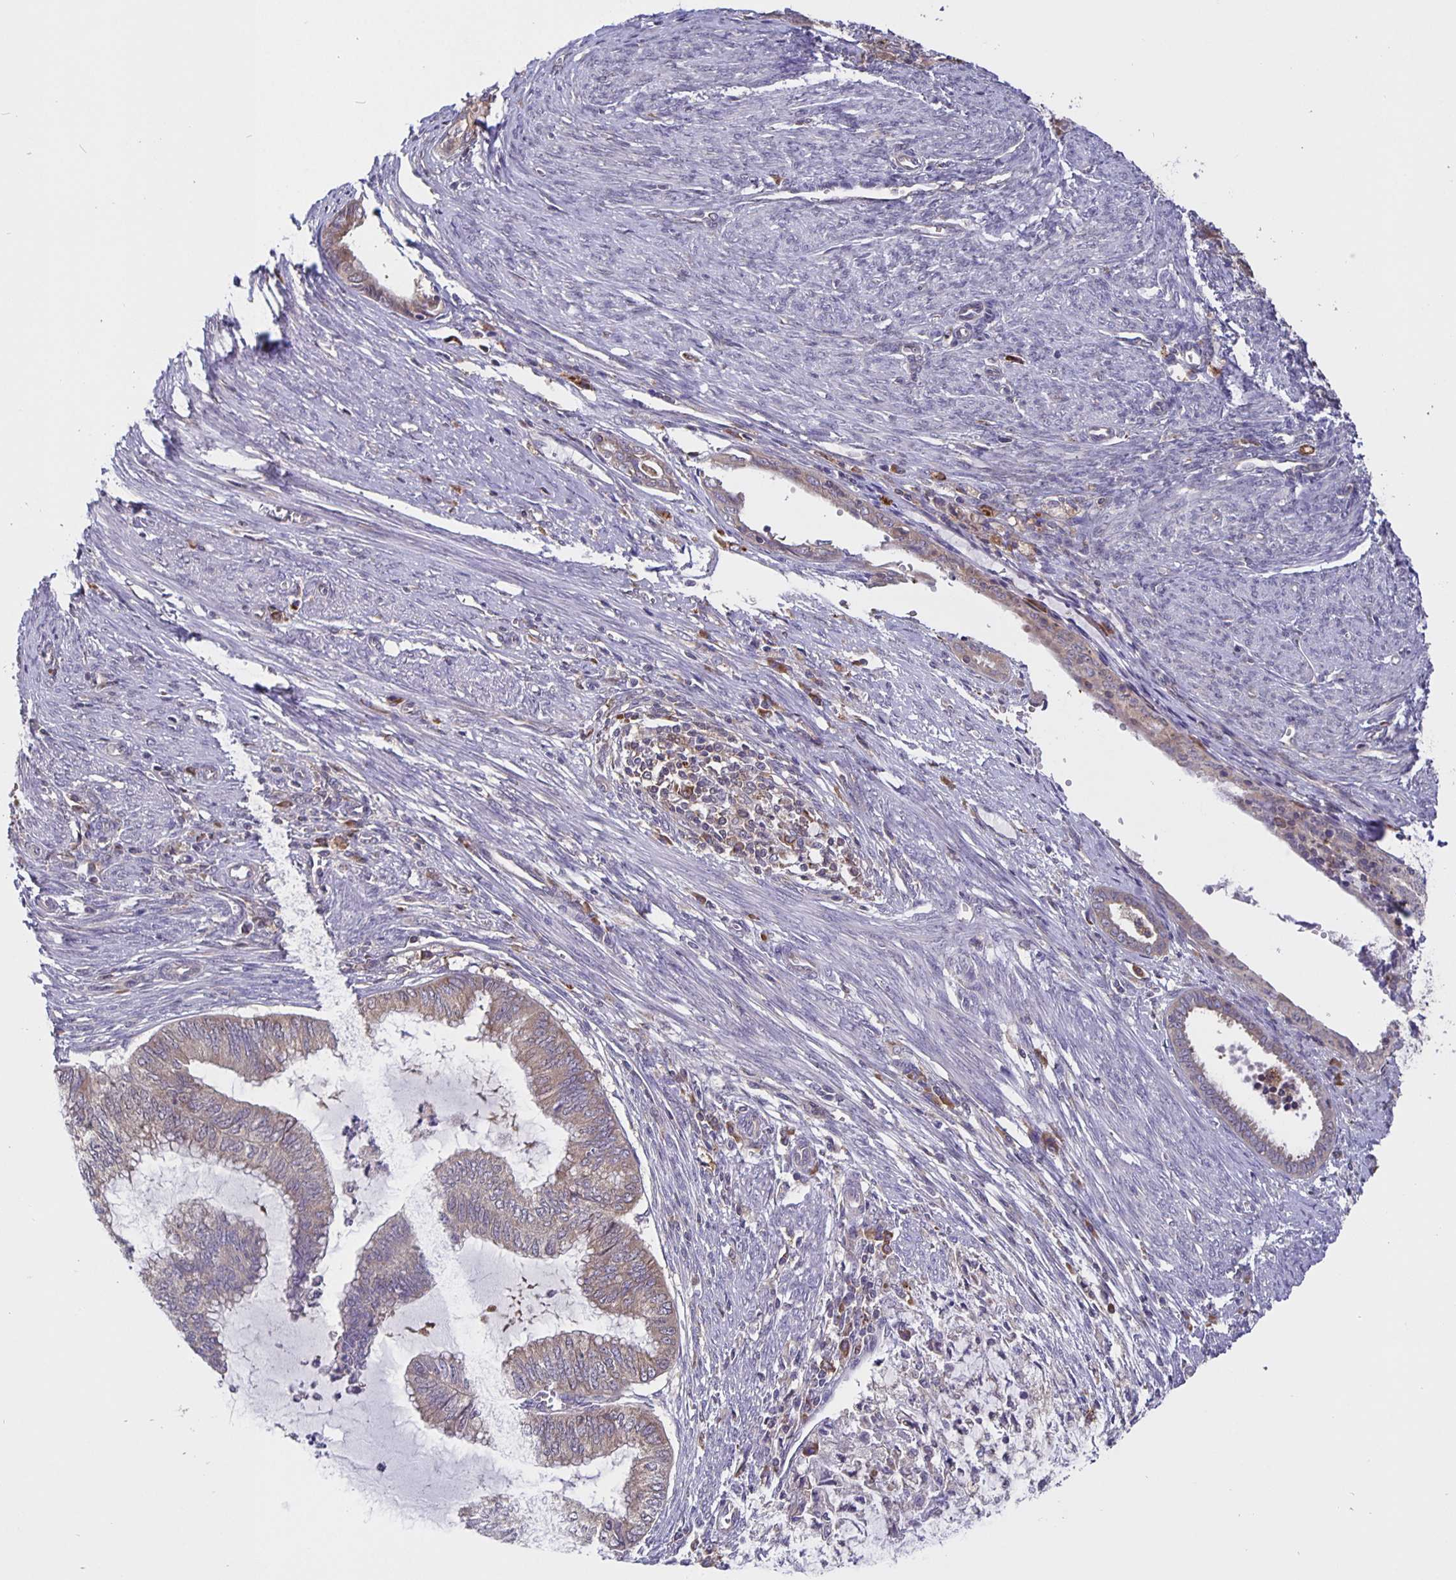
{"staining": {"intensity": "weak", "quantity": "25%-75%", "location": "cytoplasmic/membranous"}, "tissue": "endometrial cancer", "cell_type": "Tumor cells", "image_type": "cancer", "snomed": [{"axis": "morphology", "description": "Adenocarcinoma, NOS"}, {"axis": "topography", "description": "Endometrium"}], "caption": "Brown immunohistochemical staining in human endometrial adenocarcinoma shows weak cytoplasmic/membranous staining in approximately 25%-75% of tumor cells.", "gene": "FEM1C", "patient": {"sex": "female", "age": 79}}